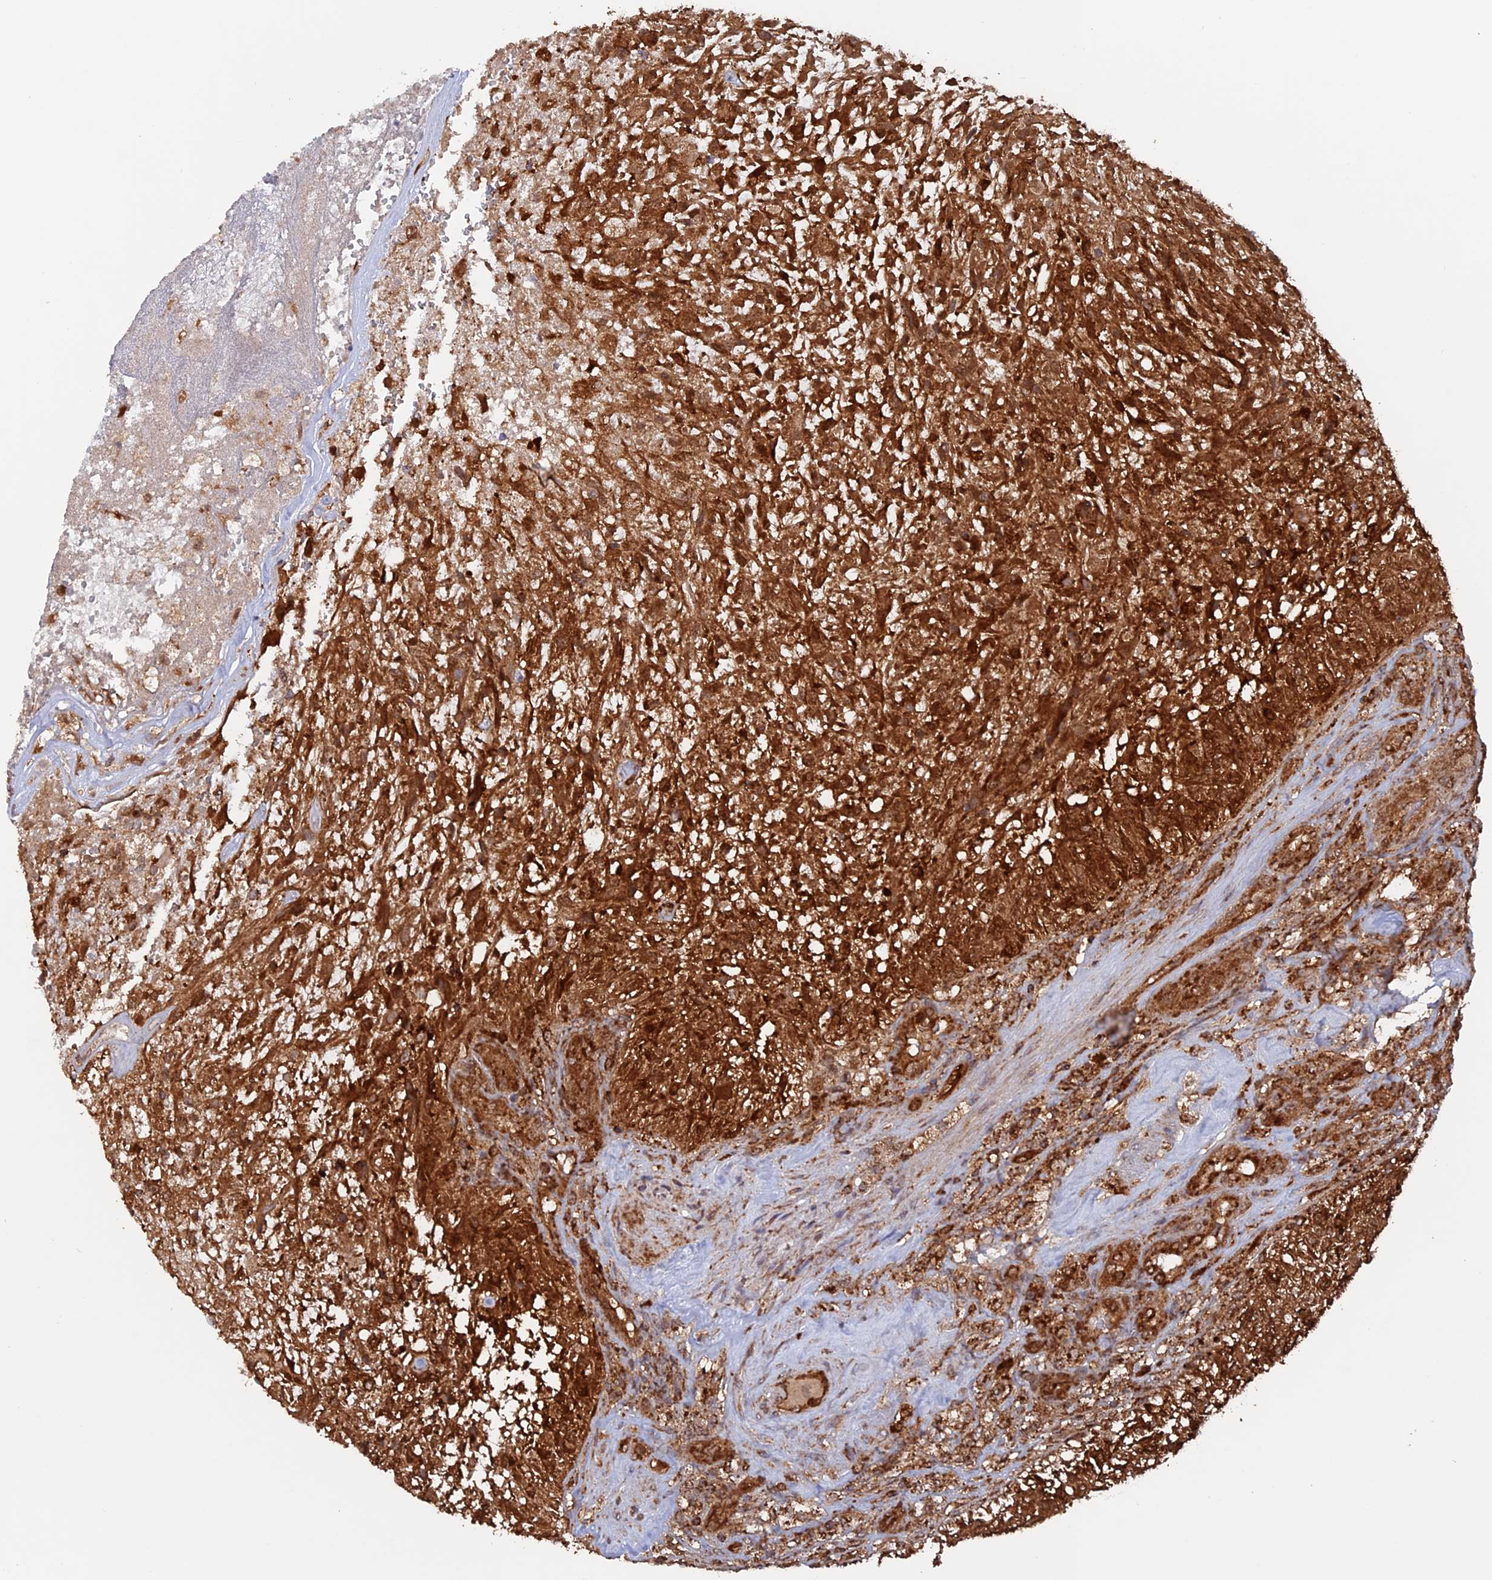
{"staining": {"intensity": "strong", "quantity": ">75%", "location": "cytoplasmic/membranous"}, "tissue": "glioma", "cell_type": "Tumor cells", "image_type": "cancer", "snomed": [{"axis": "morphology", "description": "Glioma, malignant, High grade"}, {"axis": "topography", "description": "Brain"}], "caption": "The immunohistochemical stain labels strong cytoplasmic/membranous positivity in tumor cells of high-grade glioma (malignant) tissue.", "gene": "DTYMK", "patient": {"sex": "male", "age": 56}}